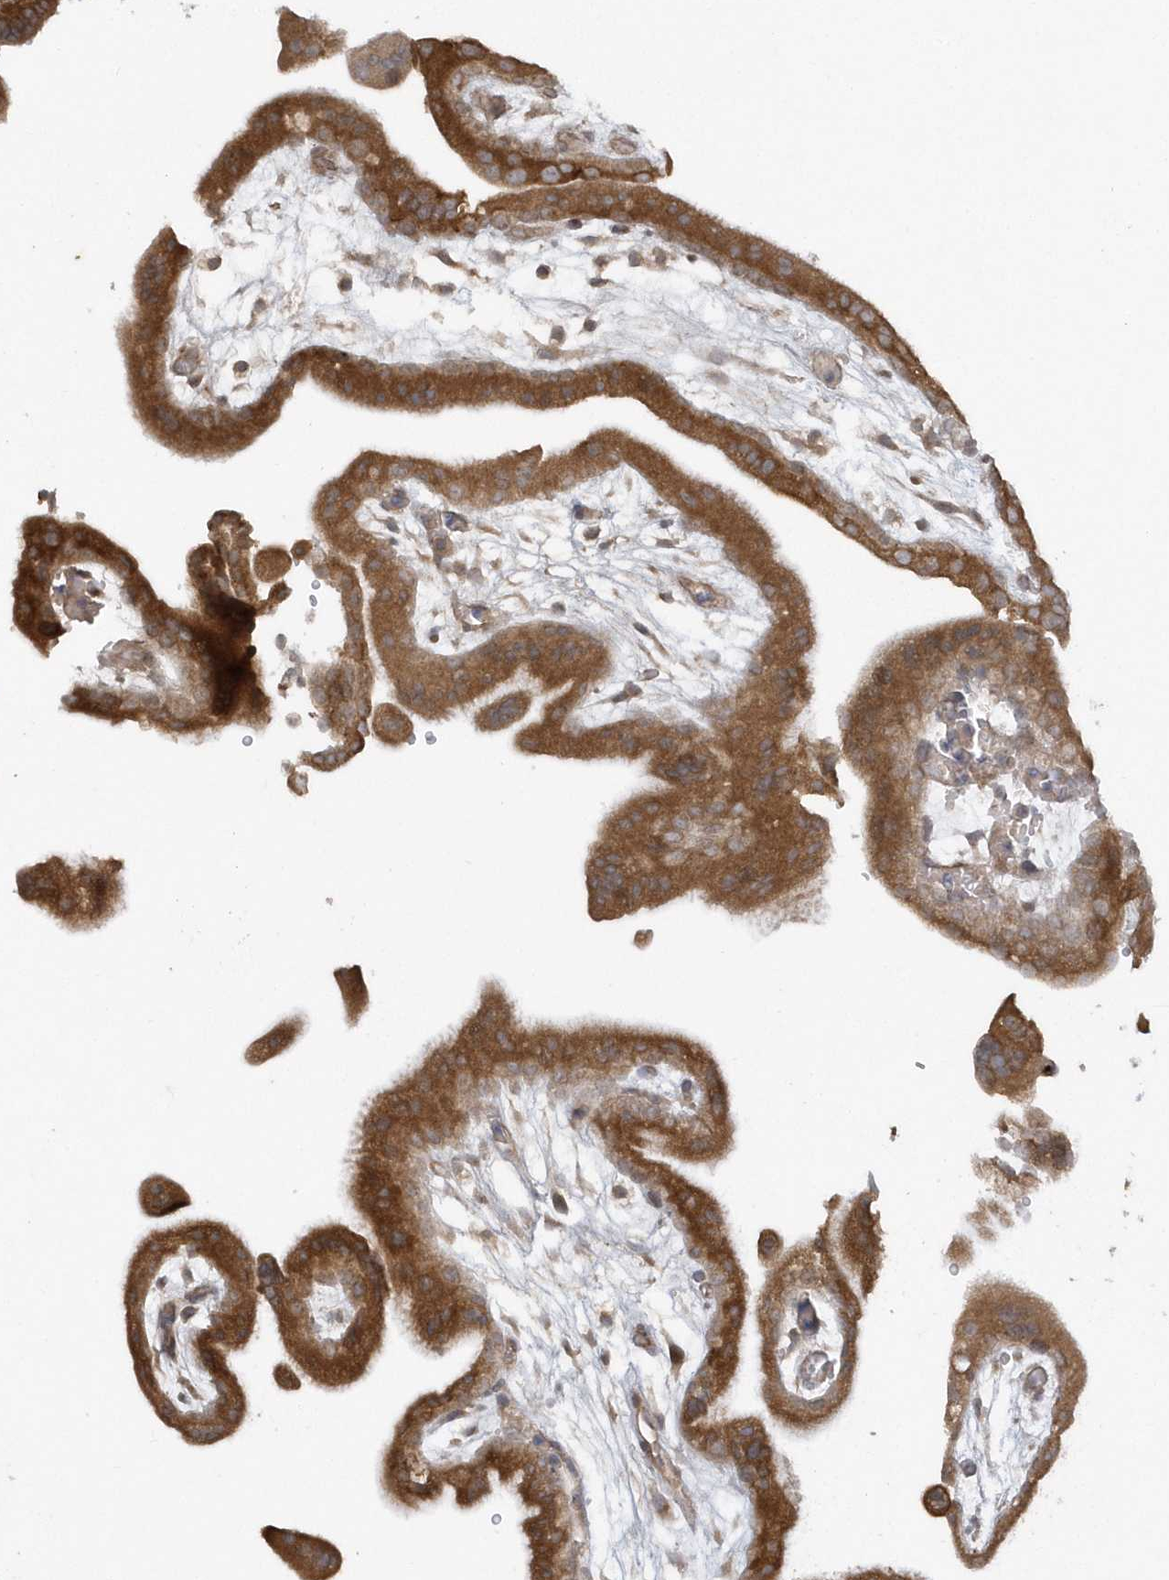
{"staining": {"intensity": "moderate", "quantity": ">75%", "location": "cytoplasmic/membranous"}, "tissue": "placenta", "cell_type": "Decidual cells", "image_type": "normal", "snomed": [{"axis": "morphology", "description": "Normal tissue, NOS"}, {"axis": "topography", "description": "Placenta"}], "caption": "A histopathology image showing moderate cytoplasmic/membranous expression in about >75% of decidual cells in unremarkable placenta, as visualized by brown immunohistochemical staining.", "gene": "HERPUD1", "patient": {"sex": "female", "age": 18}}